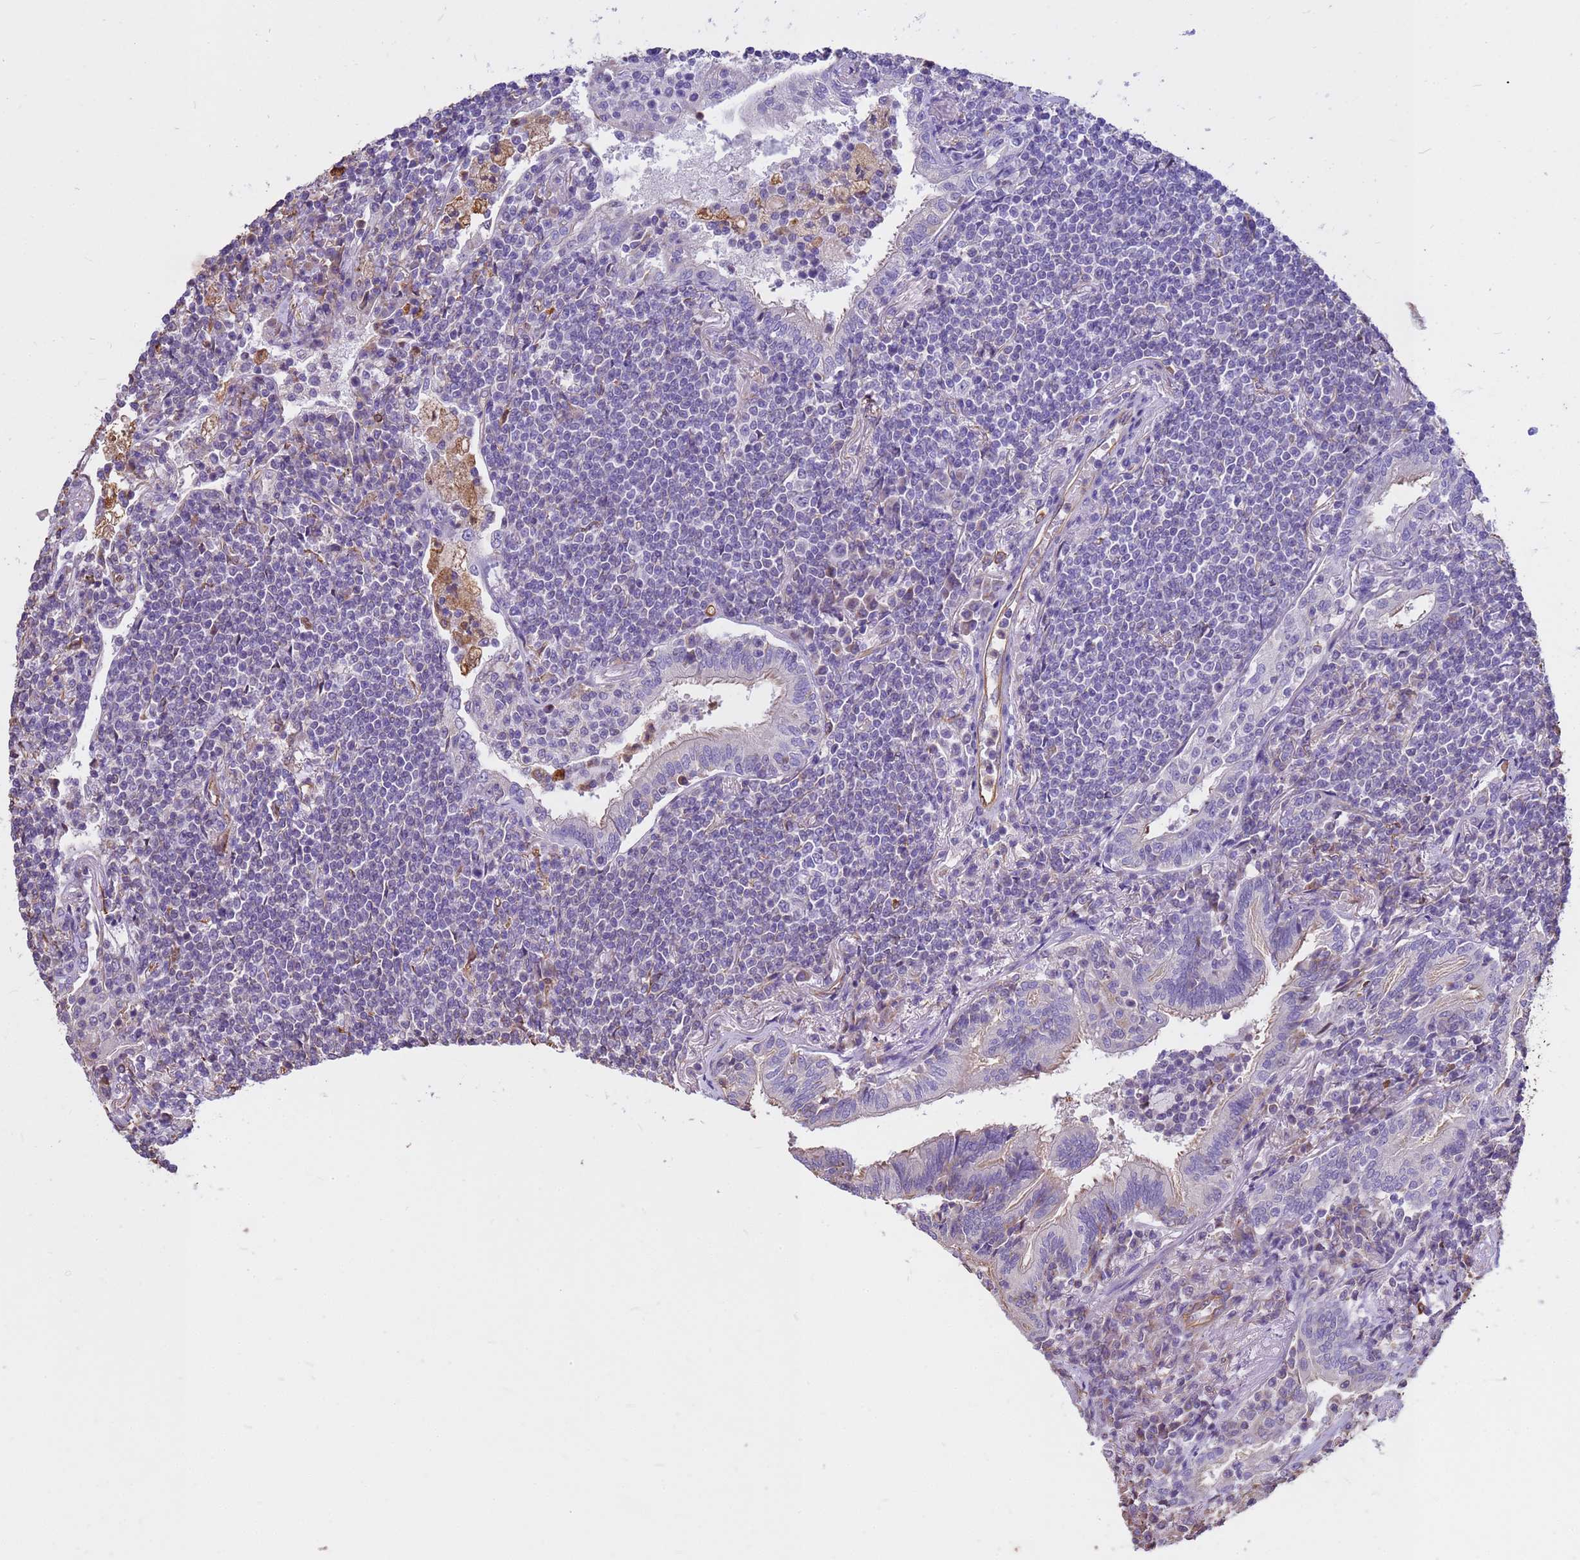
{"staining": {"intensity": "negative", "quantity": "none", "location": "none"}, "tissue": "lymphoma", "cell_type": "Tumor cells", "image_type": "cancer", "snomed": [{"axis": "morphology", "description": "Malignant lymphoma, non-Hodgkin's type, Low grade"}, {"axis": "topography", "description": "Lung"}], "caption": "DAB immunohistochemical staining of lymphoma exhibits no significant expression in tumor cells.", "gene": "TCEAL3", "patient": {"sex": "female", "age": 71}}